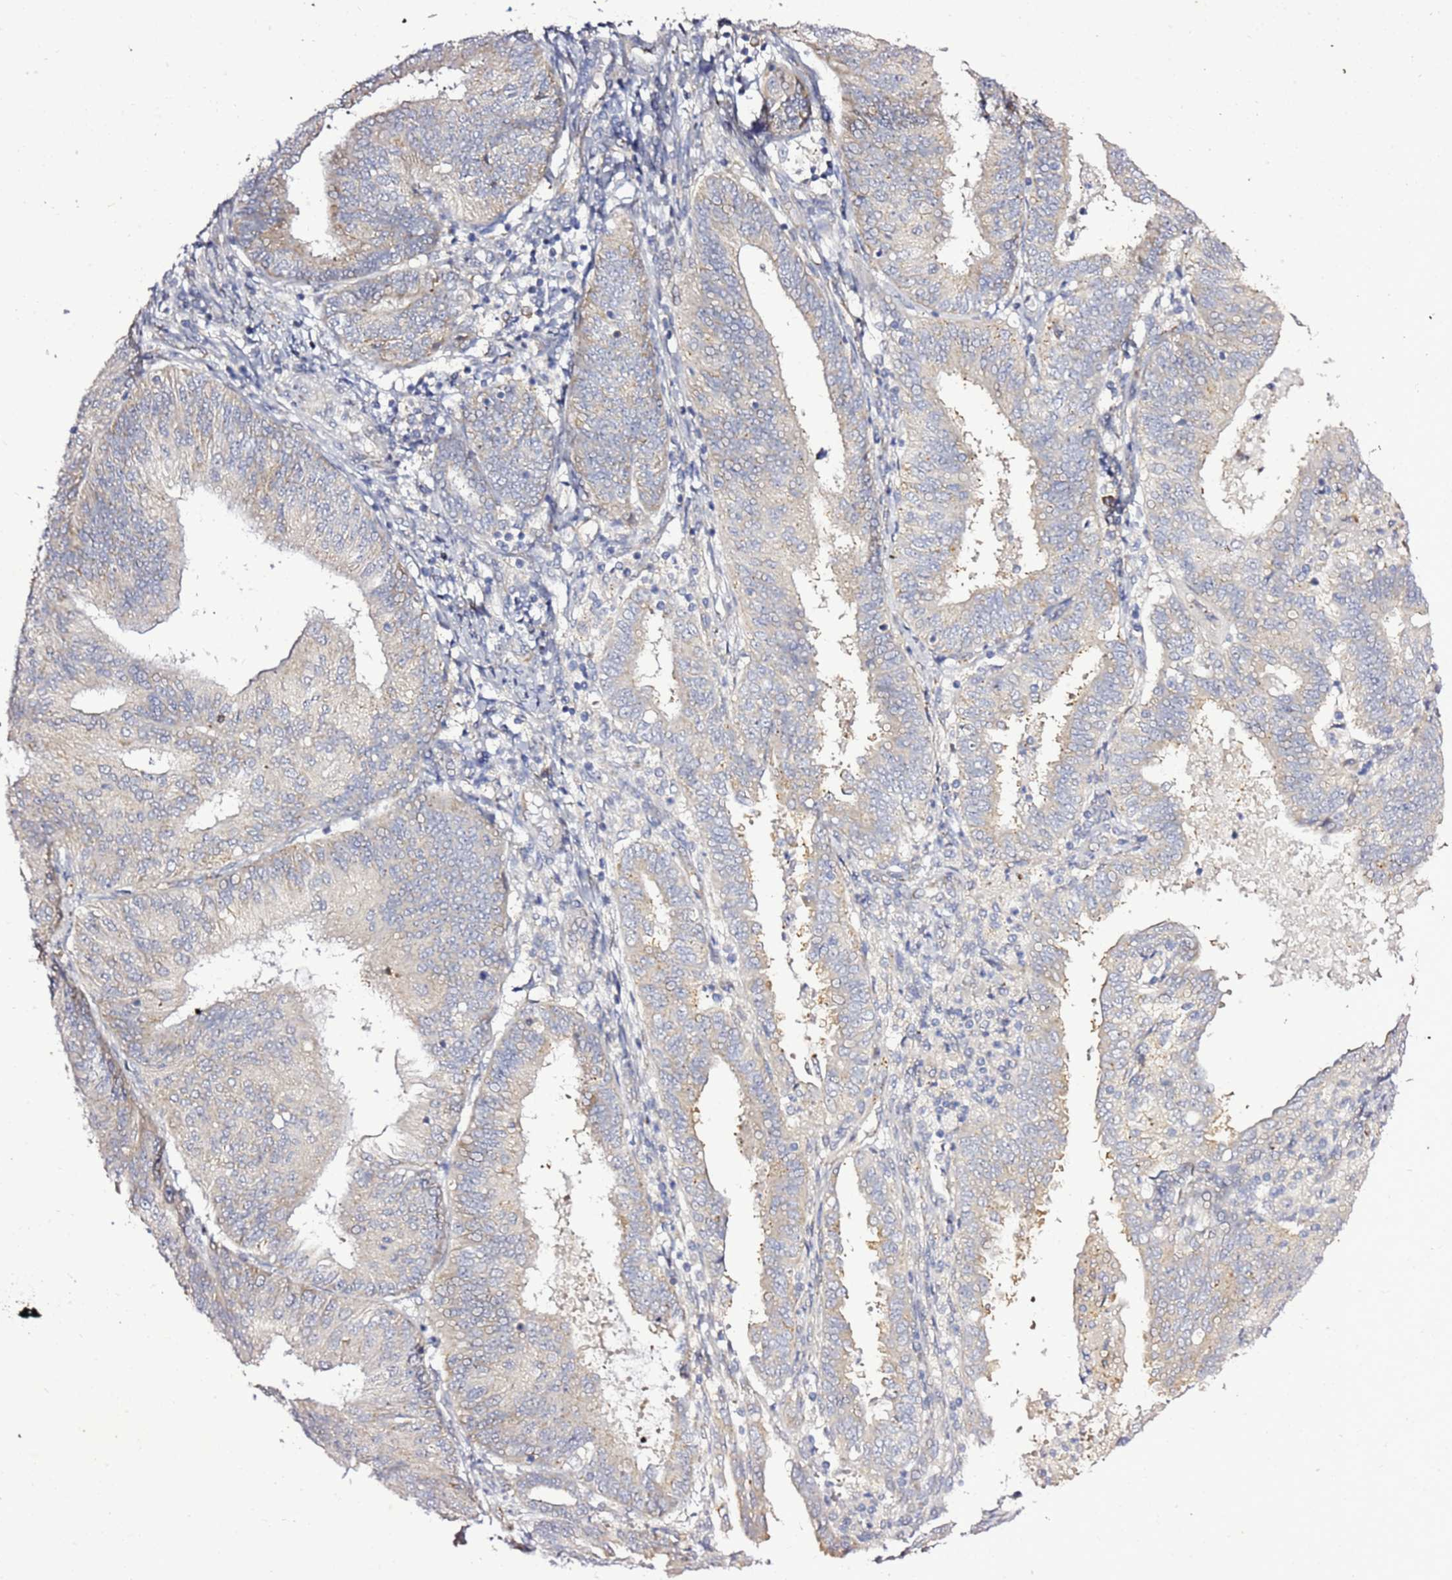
{"staining": {"intensity": "weak", "quantity": "<25%", "location": "cytoplasmic/membranous"}, "tissue": "endometrial cancer", "cell_type": "Tumor cells", "image_type": "cancer", "snomed": [{"axis": "morphology", "description": "Adenocarcinoma, NOS"}, {"axis": "topography", "description": "Endometrium"}], "caption": "Protein analysis of adenocarcinoma (endometrial) demonstrates no significant expression in tumor cells.", "gene": "NOL8", "patient": {"sex": "female", "age": 58}}